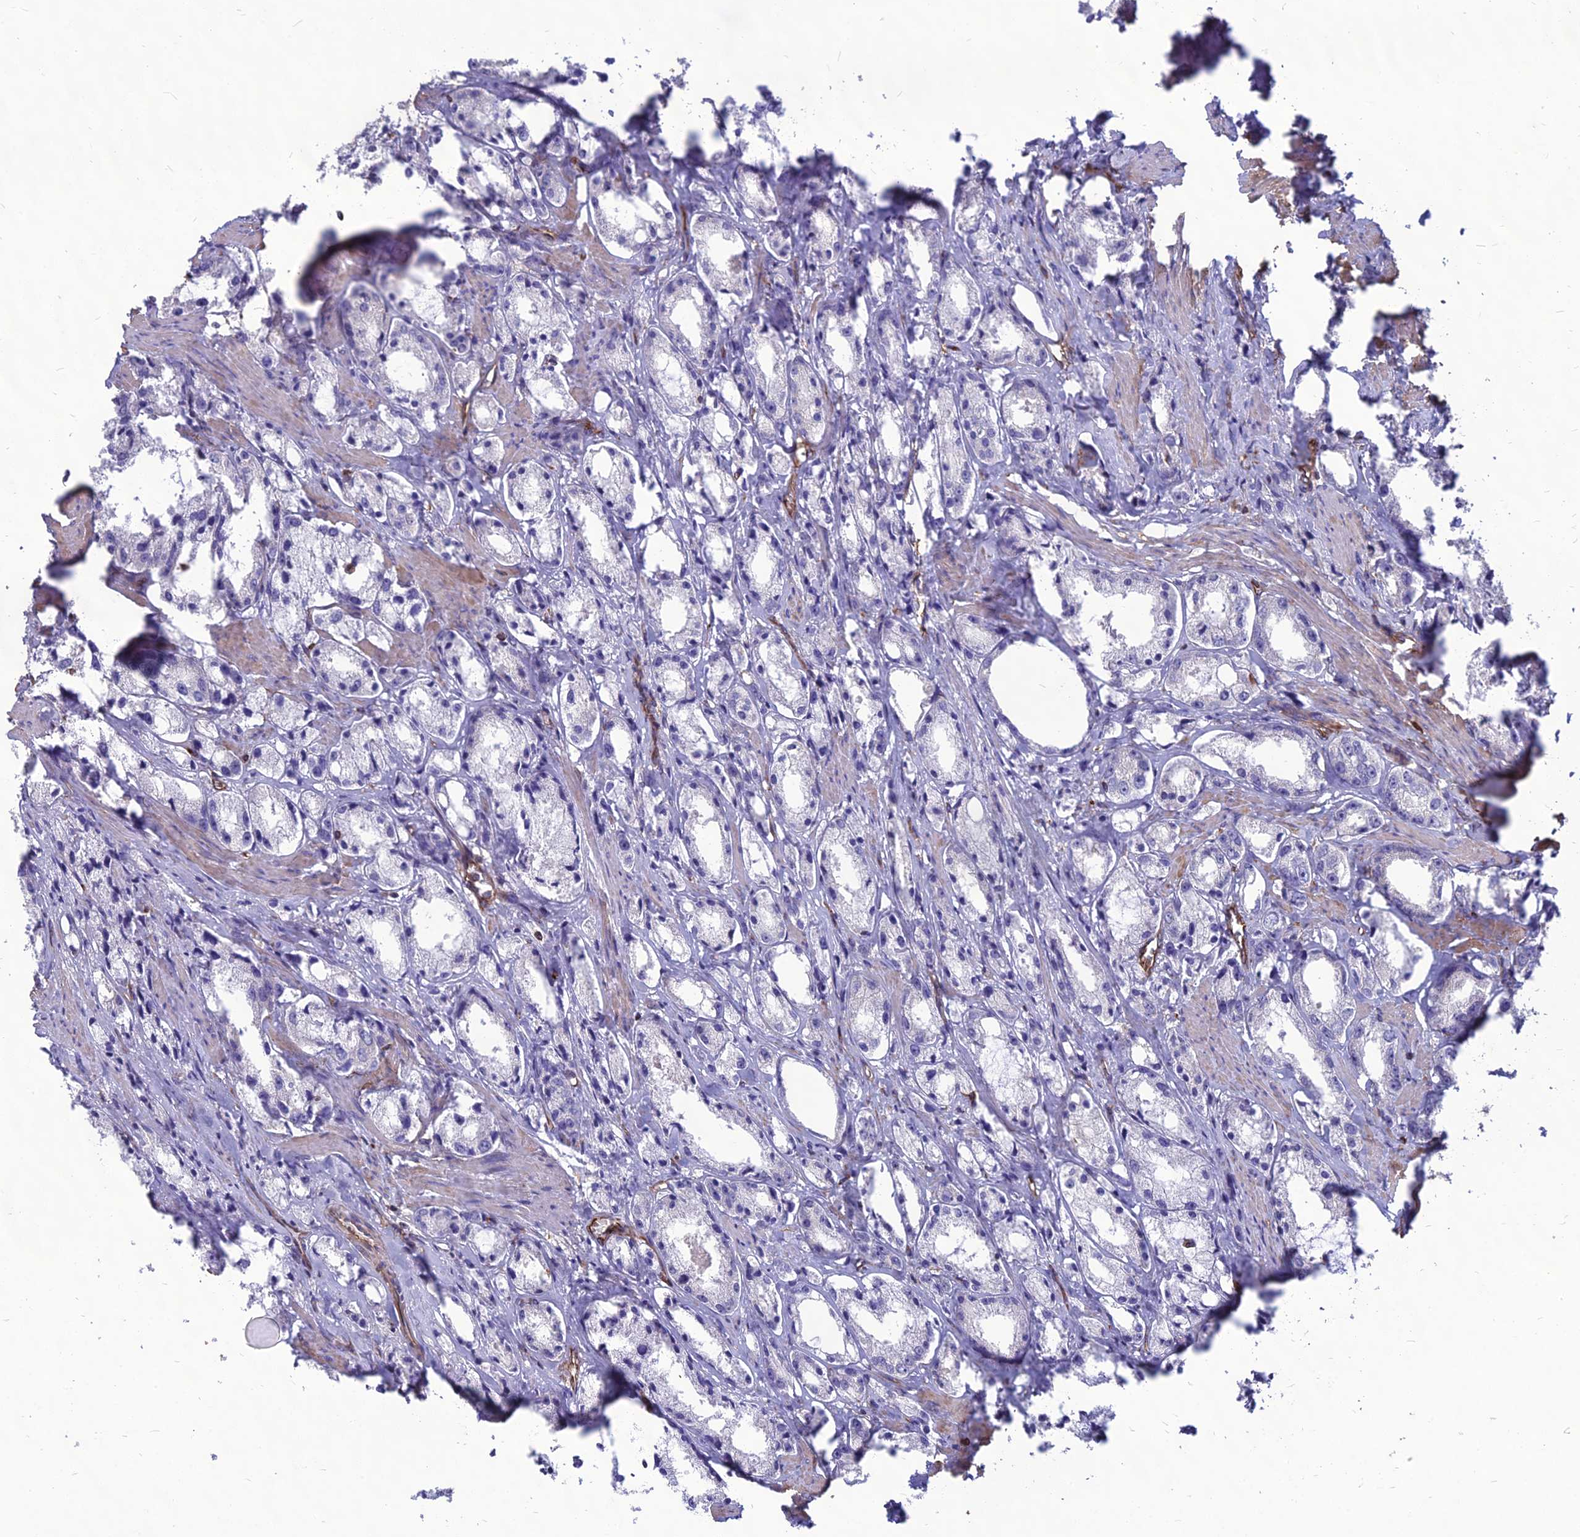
{"staining": {"intensity": "negative", "quantity": "none", "location": "none"}, "tissue": "prostate cancer", "cell_type": "Tumor cells", "image_type": "cancer", "snomed": [{"axis": "morphology", "description": "Adenocarcinoma, High grade"}, {"axis": "topography", "description": "Prostate"}], "caption": "Prostate cancer was stained to show a protein in brown. There is no significant staining in tumor cells.", "gene": "PSMD11", "patient": {"sex": "male", "age": 66}}